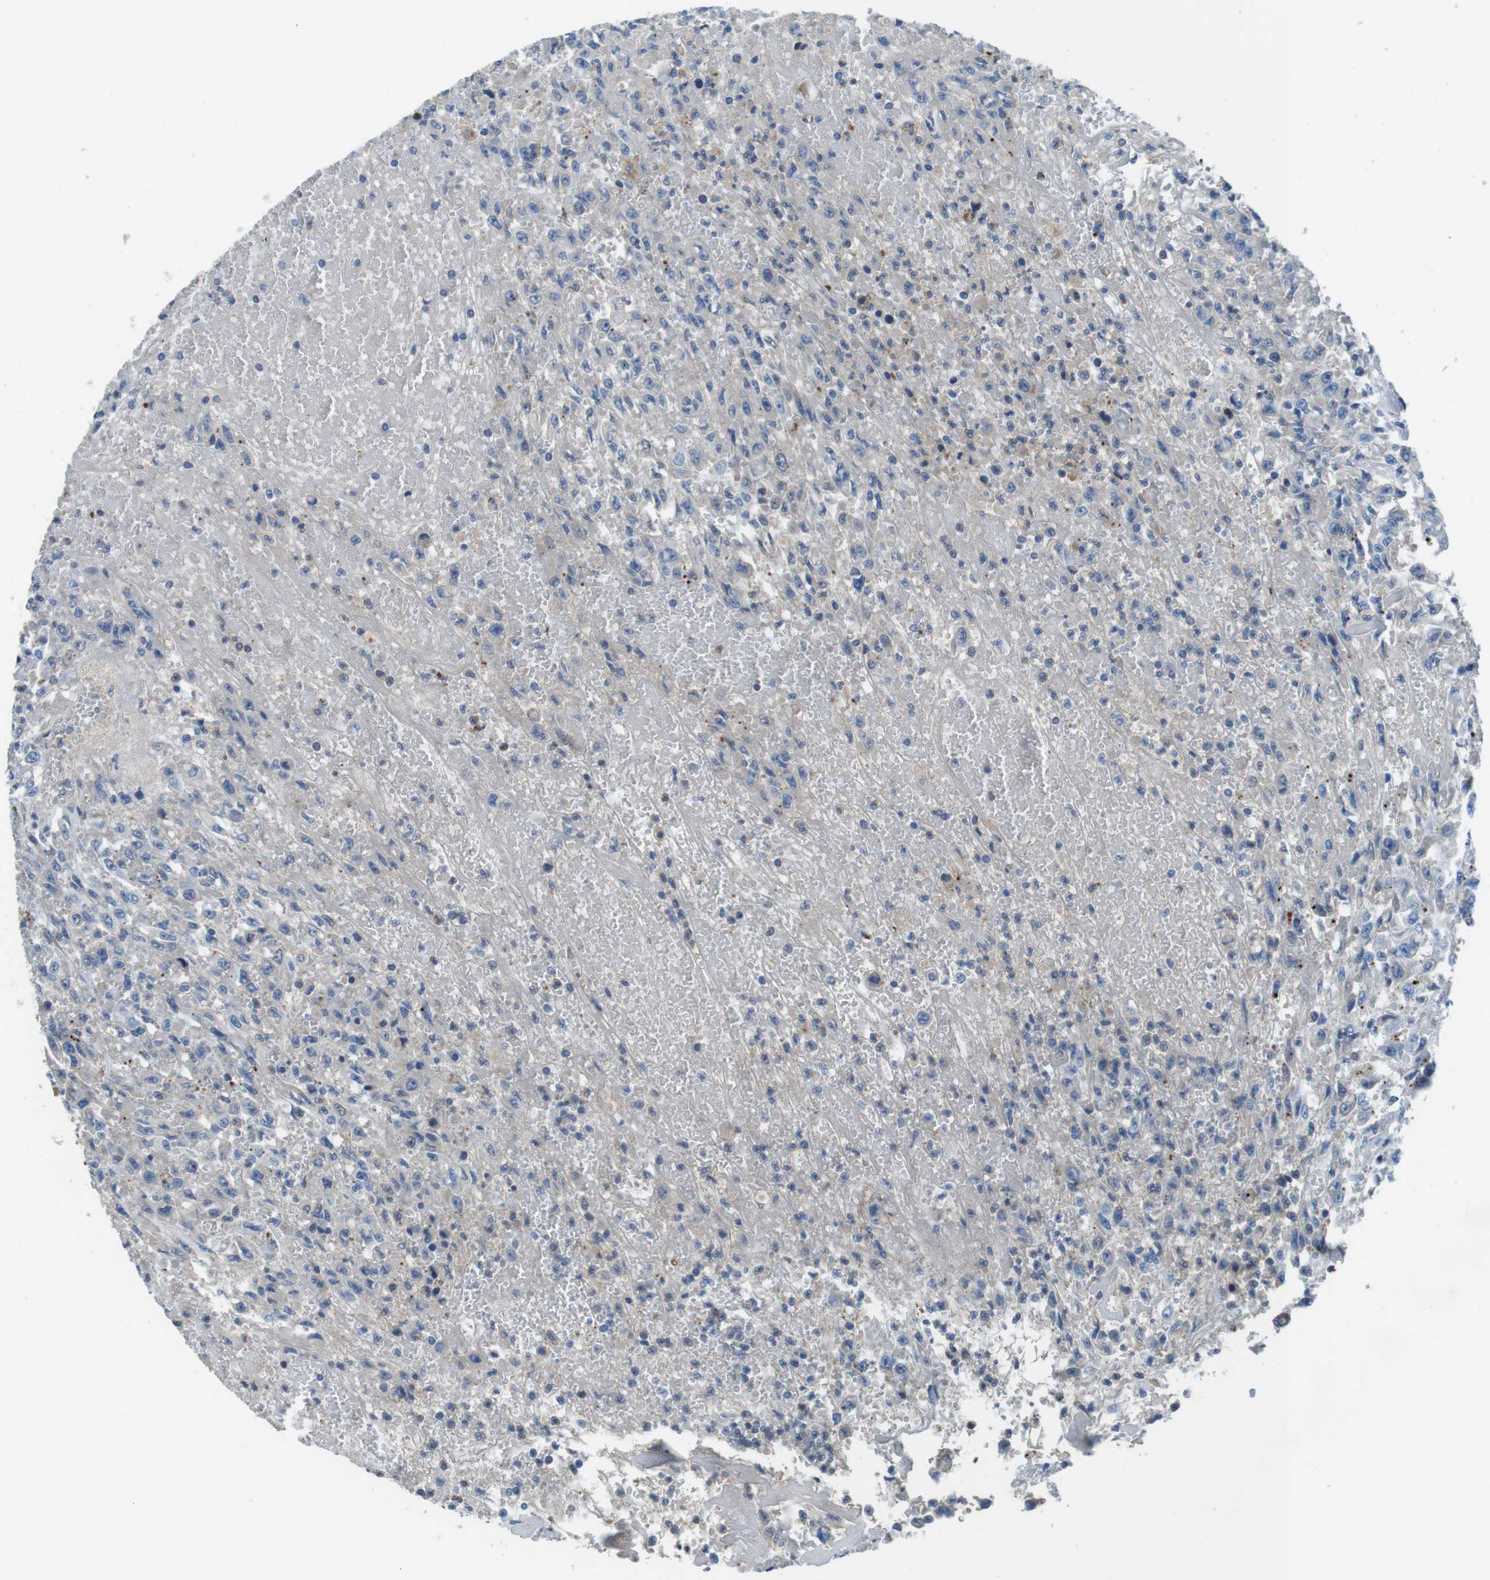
{"staining": {"intensity": "negative", "quantity": "none", "location": "none"}, "tissue": "urothelial cancer", "cell_type": "Tumor cells", "image_type": "cancer", "snomed": [{"axis": "morphology", "description": "Urothelial carcinoma, High grade"}, {"axis": "topography", "description": "Urinary bladder"}], "caption": "Human urothelial cancer stained for a protein using immunohistochemistry reveals no positivity in tumor cells.", "gene": "TMPRSS15", "patient": {"sex": "male", "age": 46}}